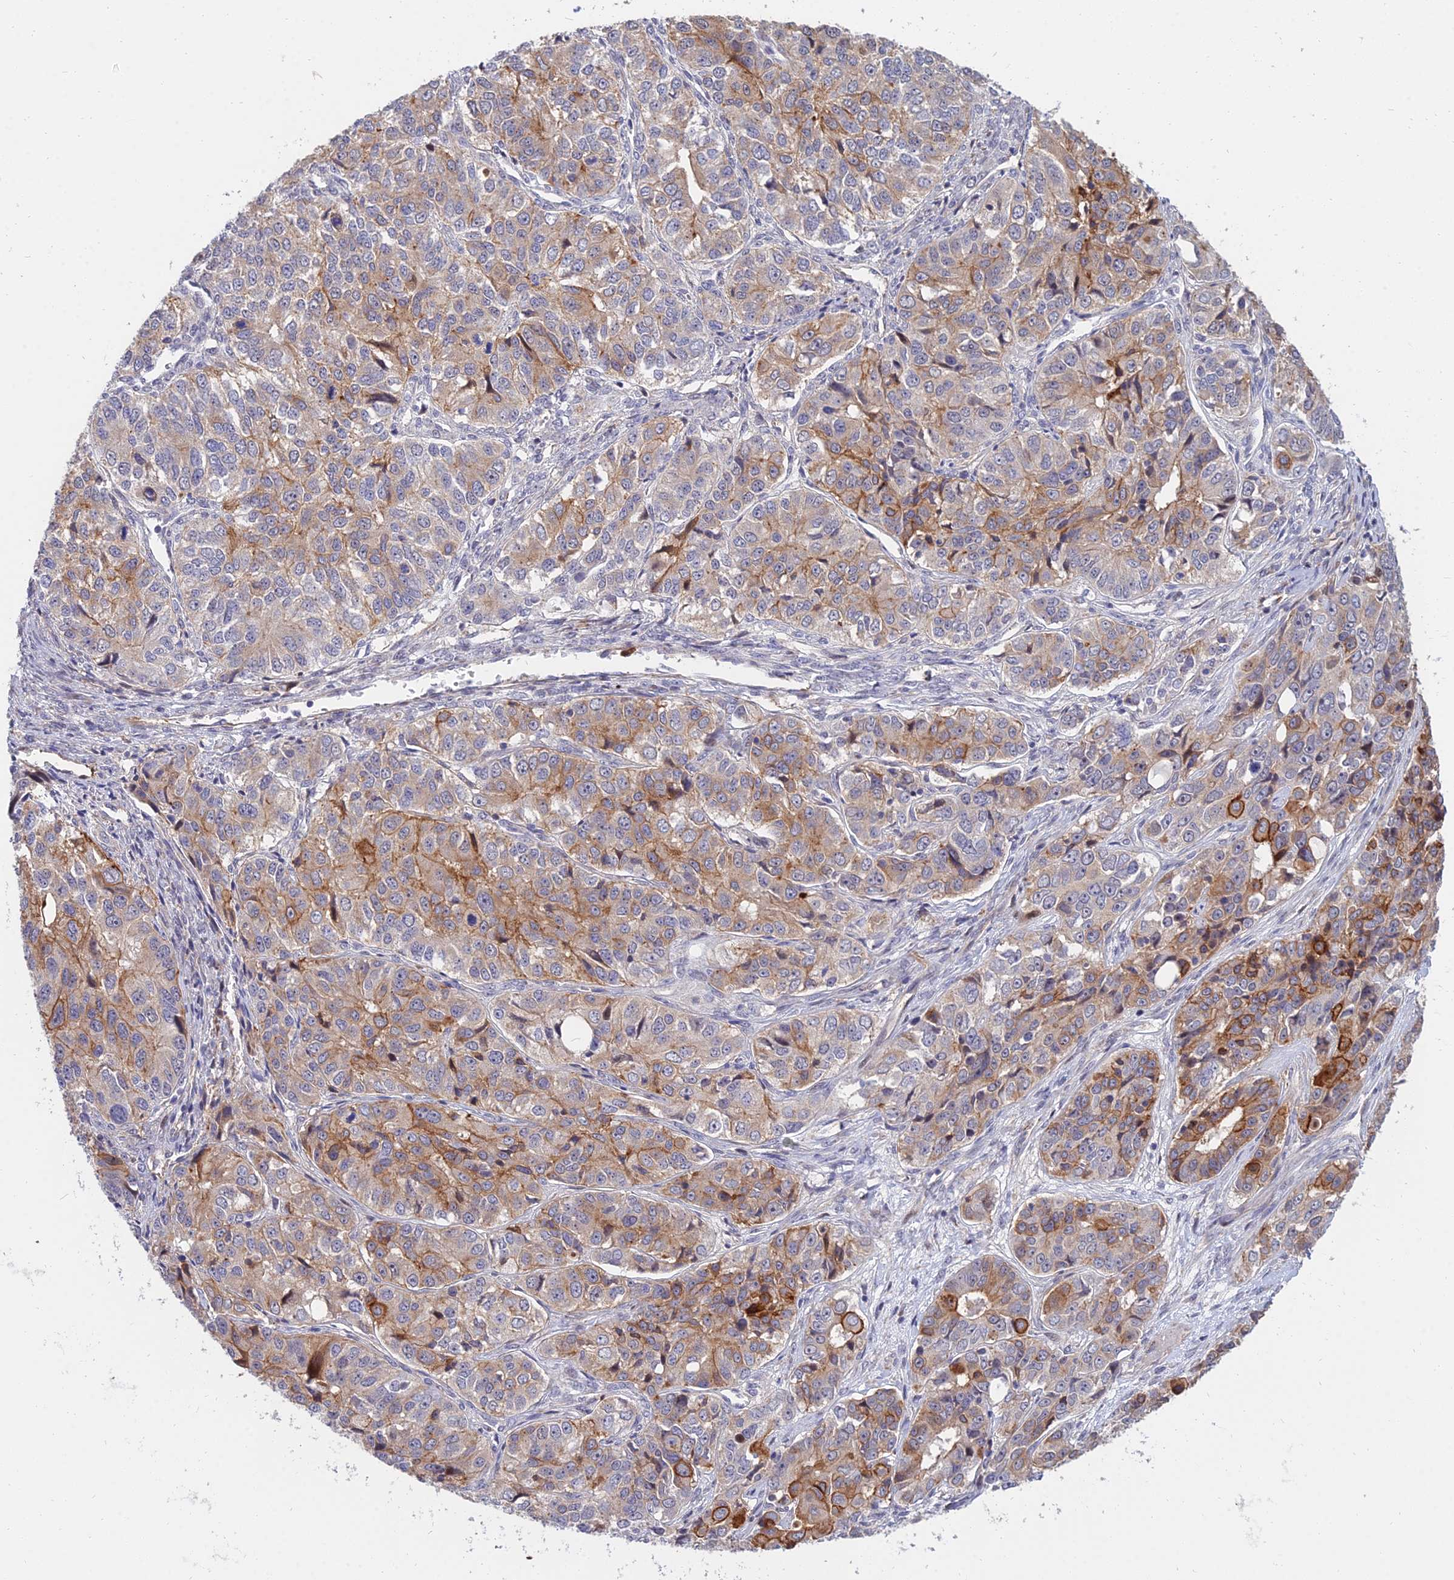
{"staining": {"intensity": "moderate", "quantity": "25%-75%", "location": "cytoplasmic/membranous"}, "tissue": "ovarian cancer", "cell_type": "Tumor cells", "image_type": "cancer", "snomed": [{"axis": "morphology", "description": "Carcinoma, endometroid"}, {"axis": "topography", "description": "Ovary"}], "caption": "There is medium levels of moderate cytoplasmic/membranous expression in tumor cells of ovarian cancer (endometroid carcinoma), as demonstrated by immunohistochemical staining (brown color).", "gene": "TRIM43B", "patient": {"sex": "female", "age": 51}}